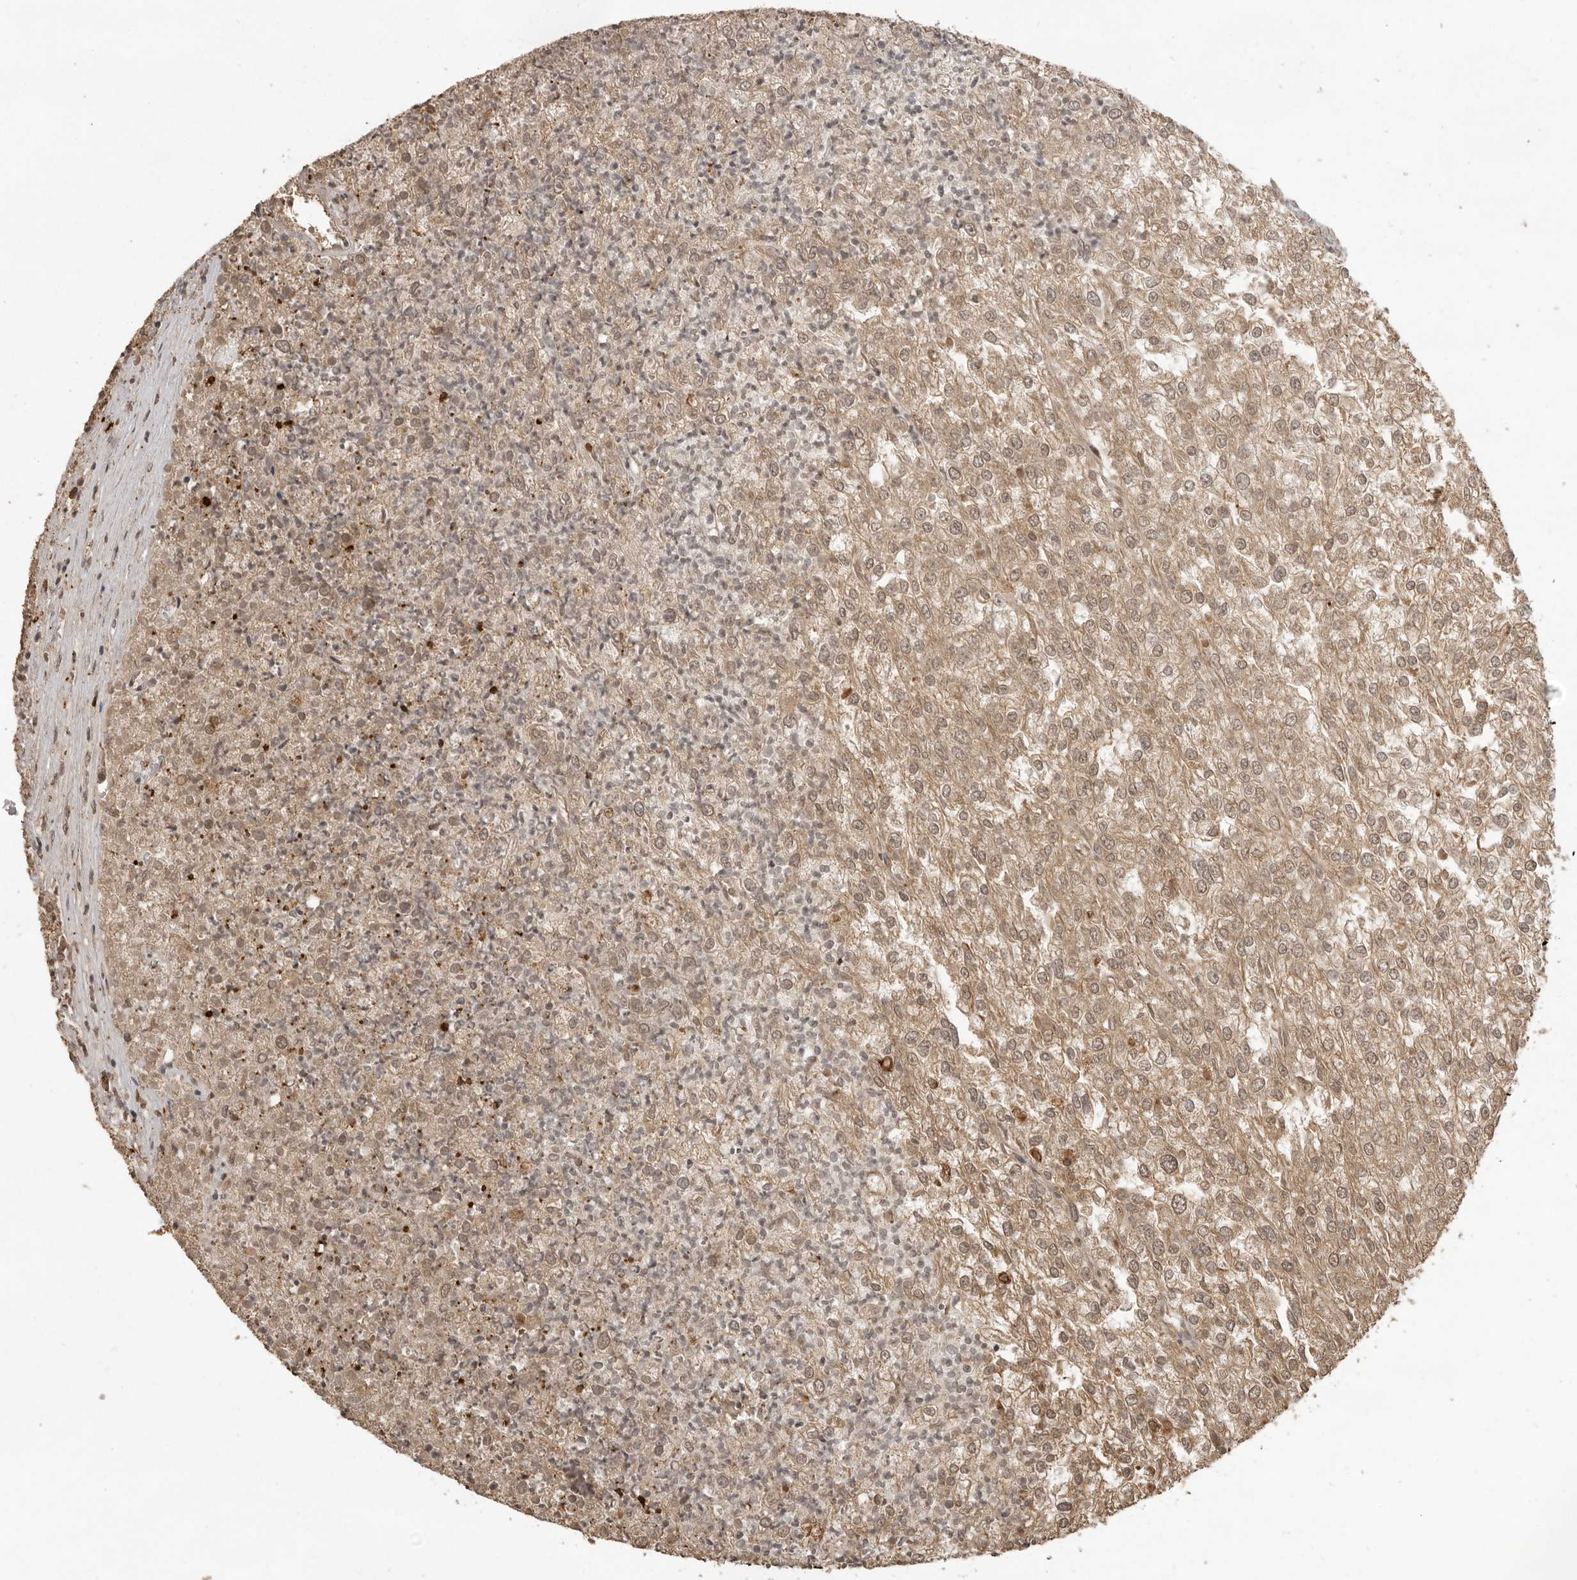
{"staining": {"intensity": "moderate", "quantity": ">75%", "location": "cytoplasmic/membranous"}, "tissue": "renal cancer", "cell_type": "Tumor cells", "image_type": "cancer", "snomed": [{"axis": "morphology", "description": "Adenocarcinoma, NOS"}, {"axis": "topography", "description": "Kidney"}], "caption": "Immunohistochemistry photomicrograph of human adenocarcinoma (renal) stained for a protein (brown), which reveals medium levels of moderate cytoplasmic/membranous staining in approximately >75% of tumor cells.", "gene": "CTF1", "patient": {"sex": "female", "age": 54}}